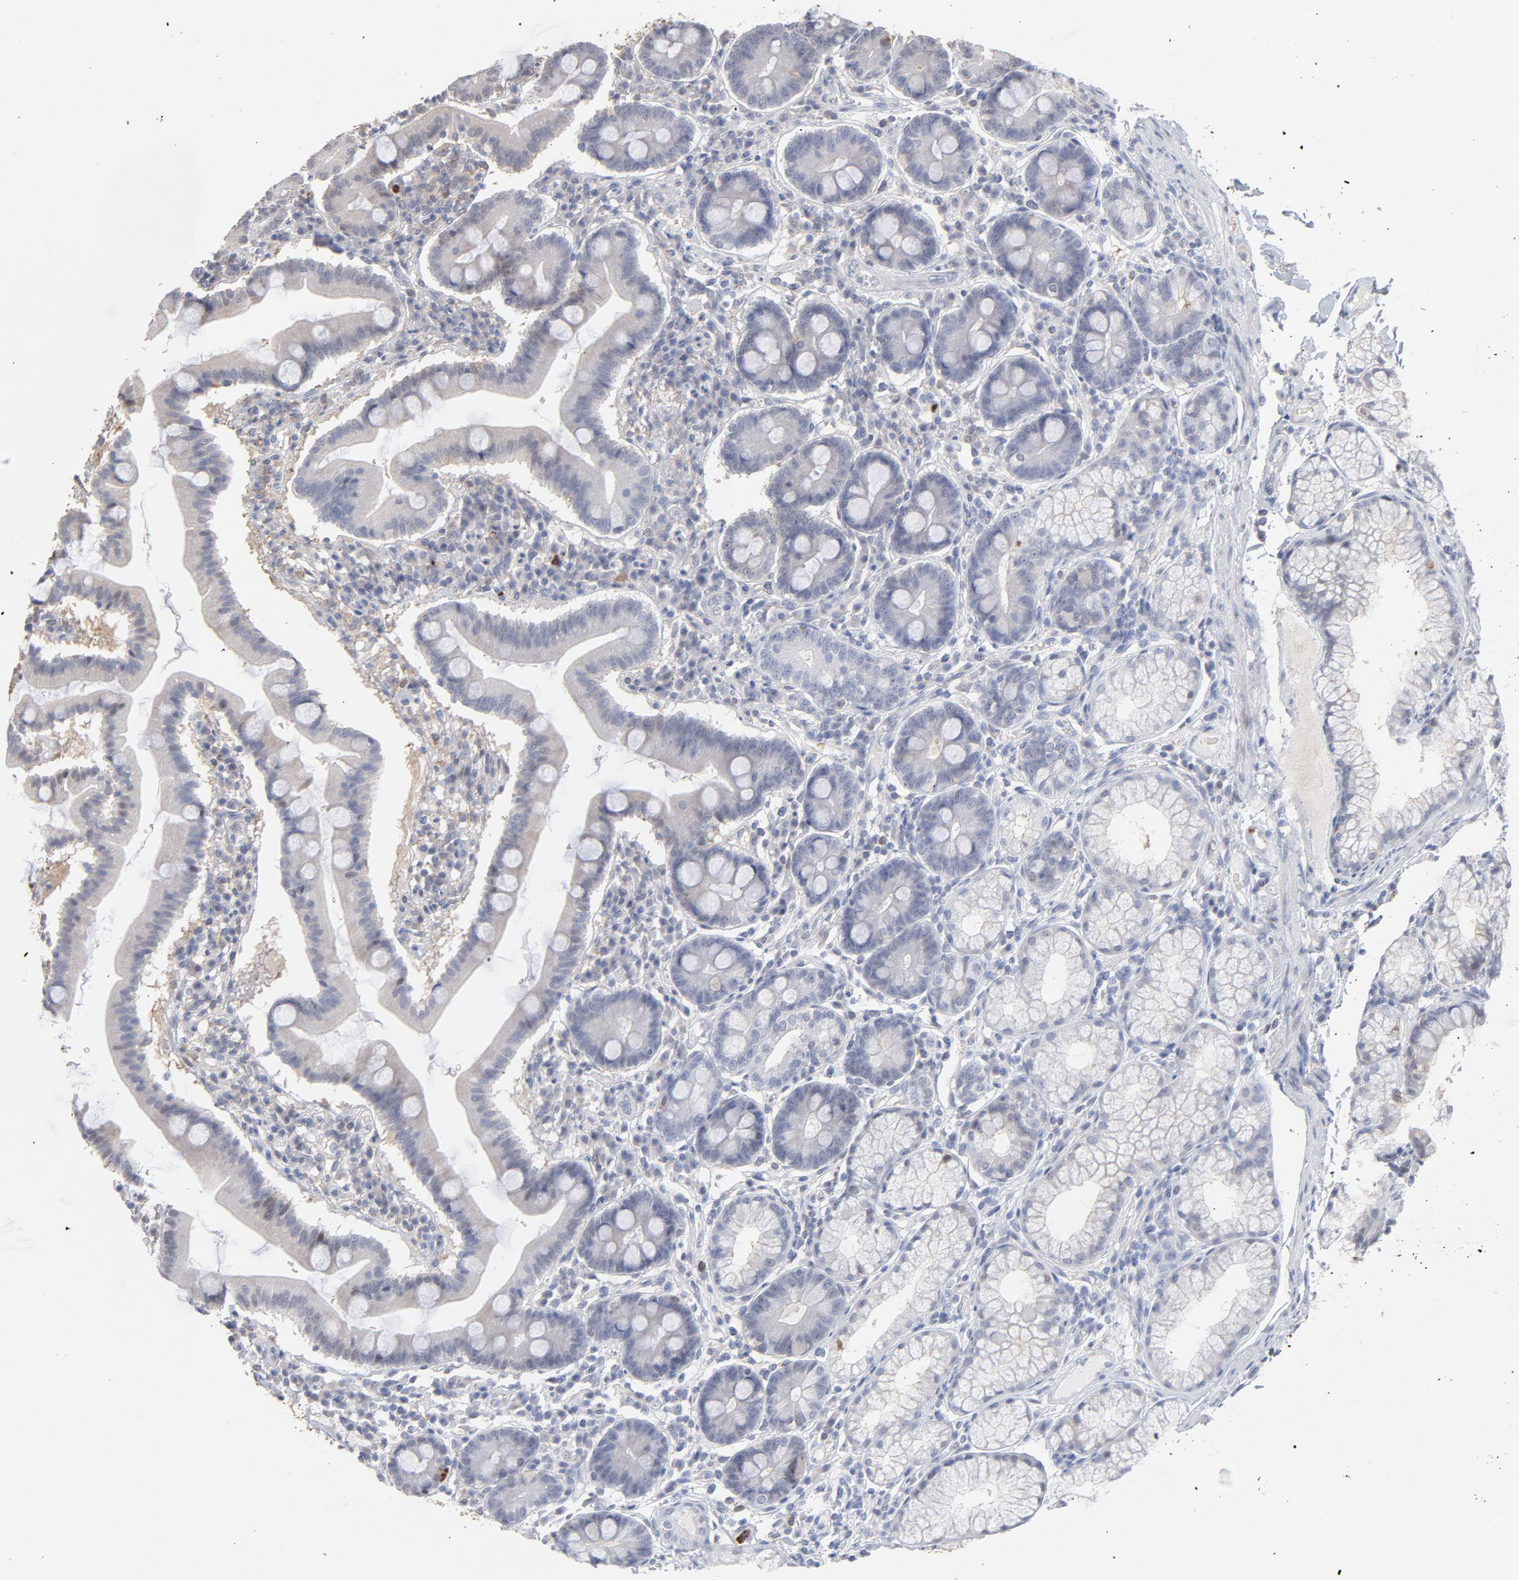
{"staining": {"intensity": "weak", "quantity": "25%-75%", "location": "cytoplasmic/membranous,nuclear"}, "tissue": "duodenum", "cell_type": "Glandular cells", "image_type": "normal", "snomed": [{"axis": "morphology", "description": "Normal tissue, NOS"}, {"axis": "topography", "description": "Duodenum"}], "caption": "IHC histopathology image of benign duodenum: human duodenum stained using IHC displays low levels of weak protein expression localized specifically in the cytoplasmic/membranous,nuclear of glandular cells, appearing as a cytoplasmic/membranous,nuclear brown color.", "gene": "PNMA1", "patient": {"sex": "male", "age": 50}}